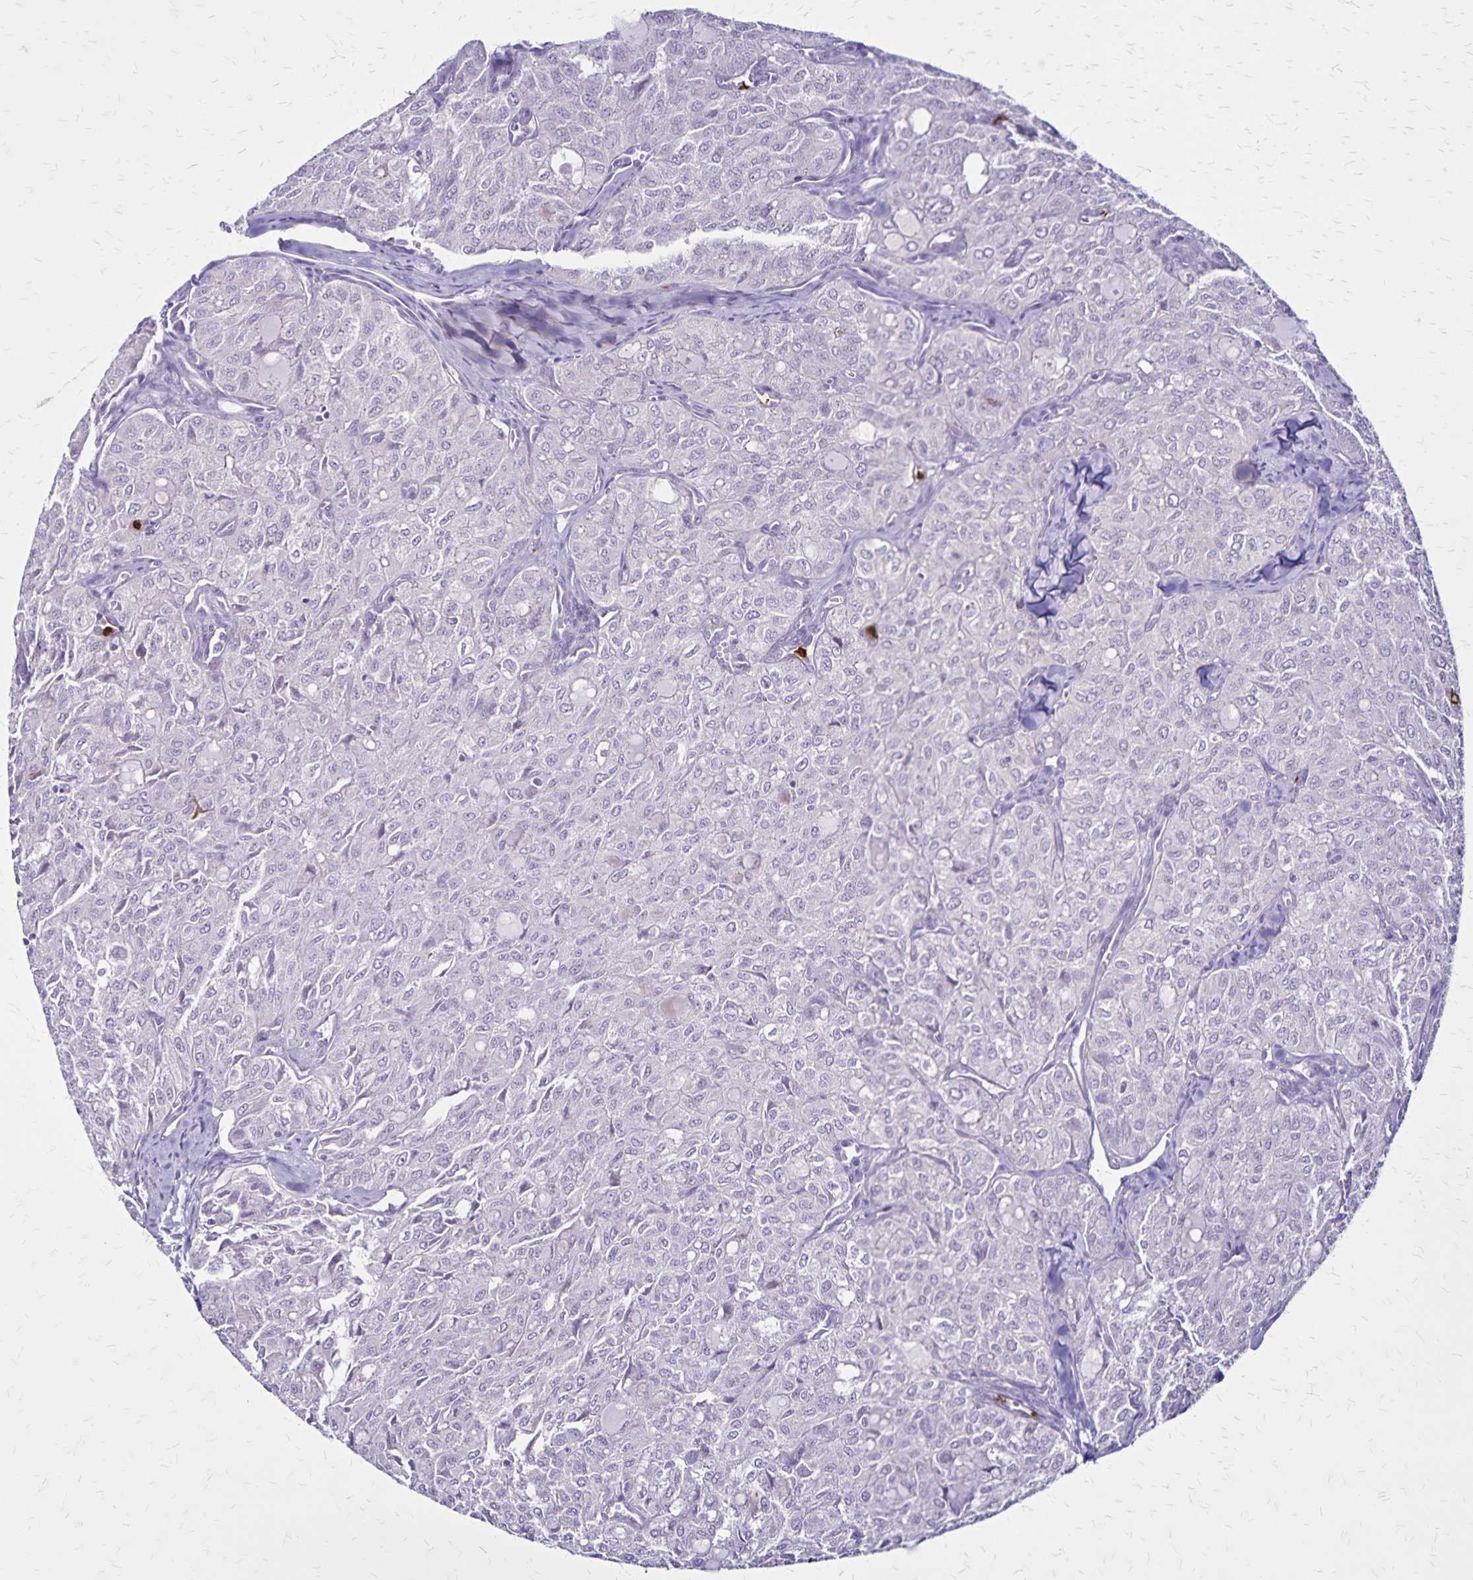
{"staining": {"intensity": "negative", "quantity": "none", "location": "none"}, "tissue": "thyroid cancer", "cell_type": "Tumor cells", "image_type": "cancer", "snomed": [{"axis": "morphology", "description": "Follicular adenoma carcinoma, NOS"}, {"axis": "topography", "description": "Thyroid gland"}], "caption": "The IHC histopathology image has no significant staining in tumor cells of thyroid cancer (follicular adenoma carcinoma) tissue.", "gene": "ULBP3", "patient": {"sex": "male", "age": 75}}